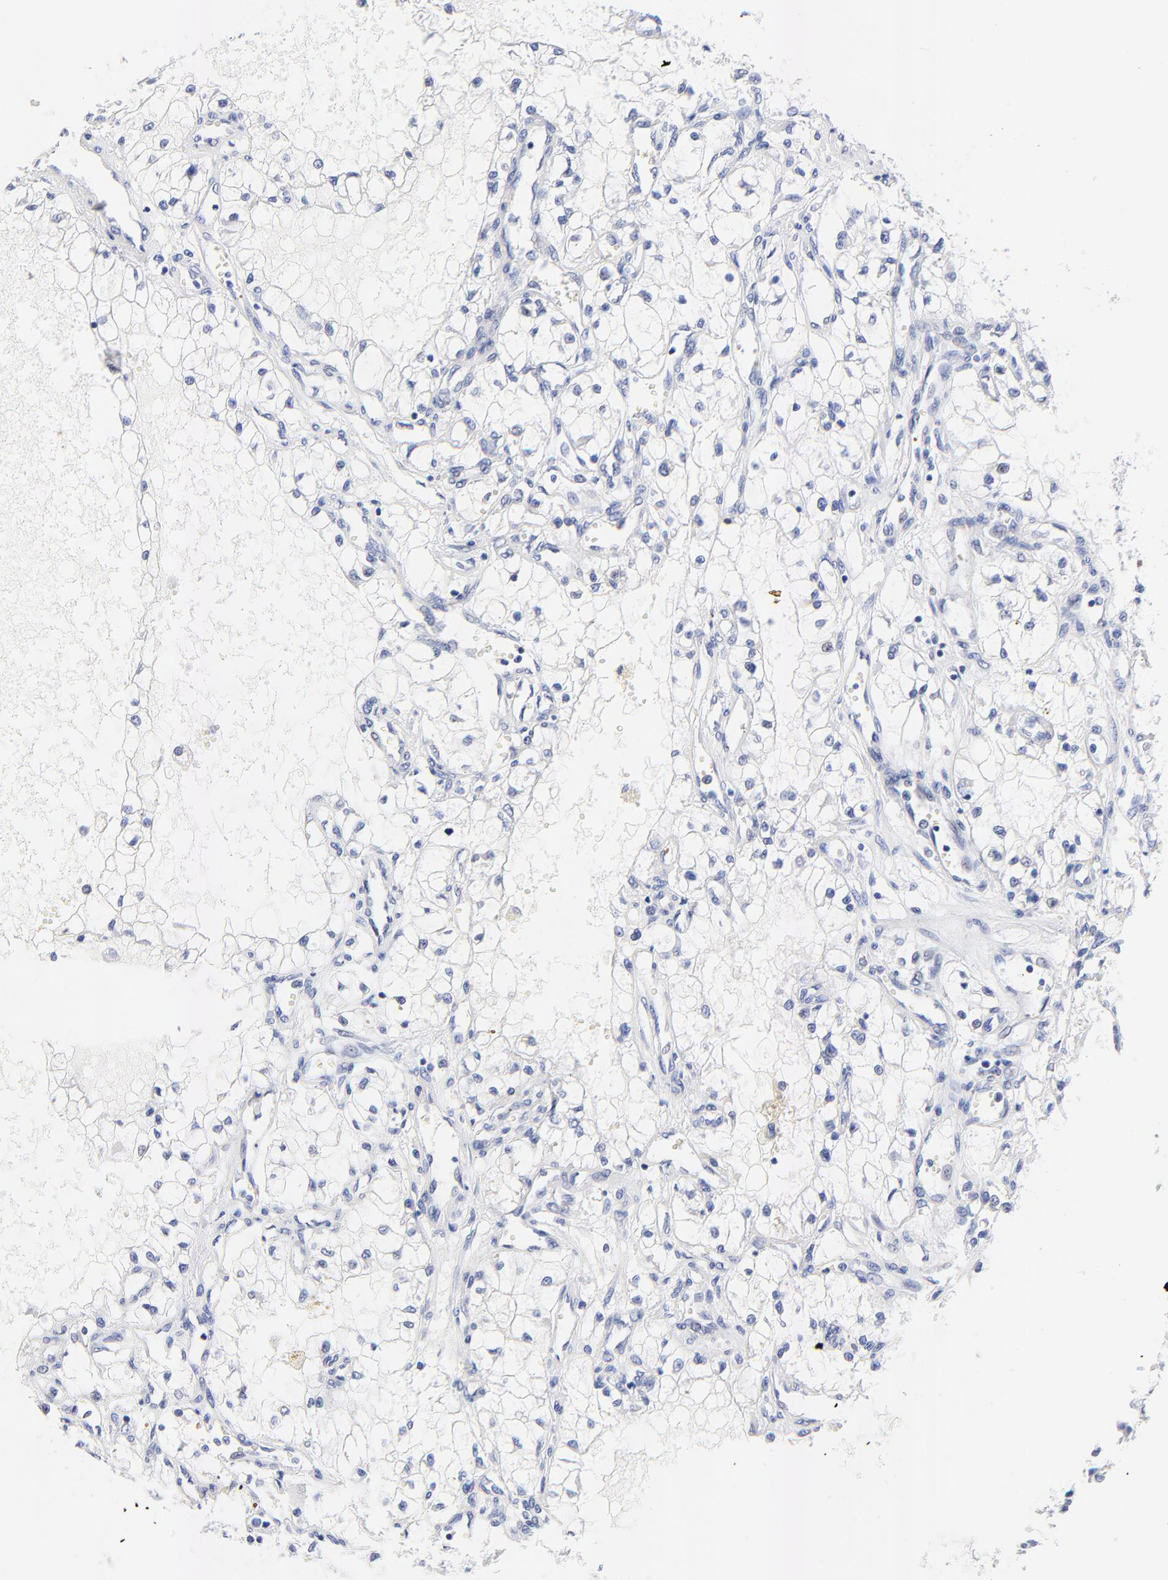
{"staining": {"intensity": "negative", "quantity": "none", "location": "none"}, "tissue": "renal cancer", "cell_type": "Tumor cells", "image_type": "cancer", "snomed": [{"axis": "morphology", "description": "Adenocarcinoma, NOS"}, {"axis": "topography", "description": "Kidney"}], "caption": "This is an IHC photomicrograph of human renal cancer. There is no expression in tumor cells.", "gene": "FAM117B", "patient": {"sex": "male", "age": 61}}